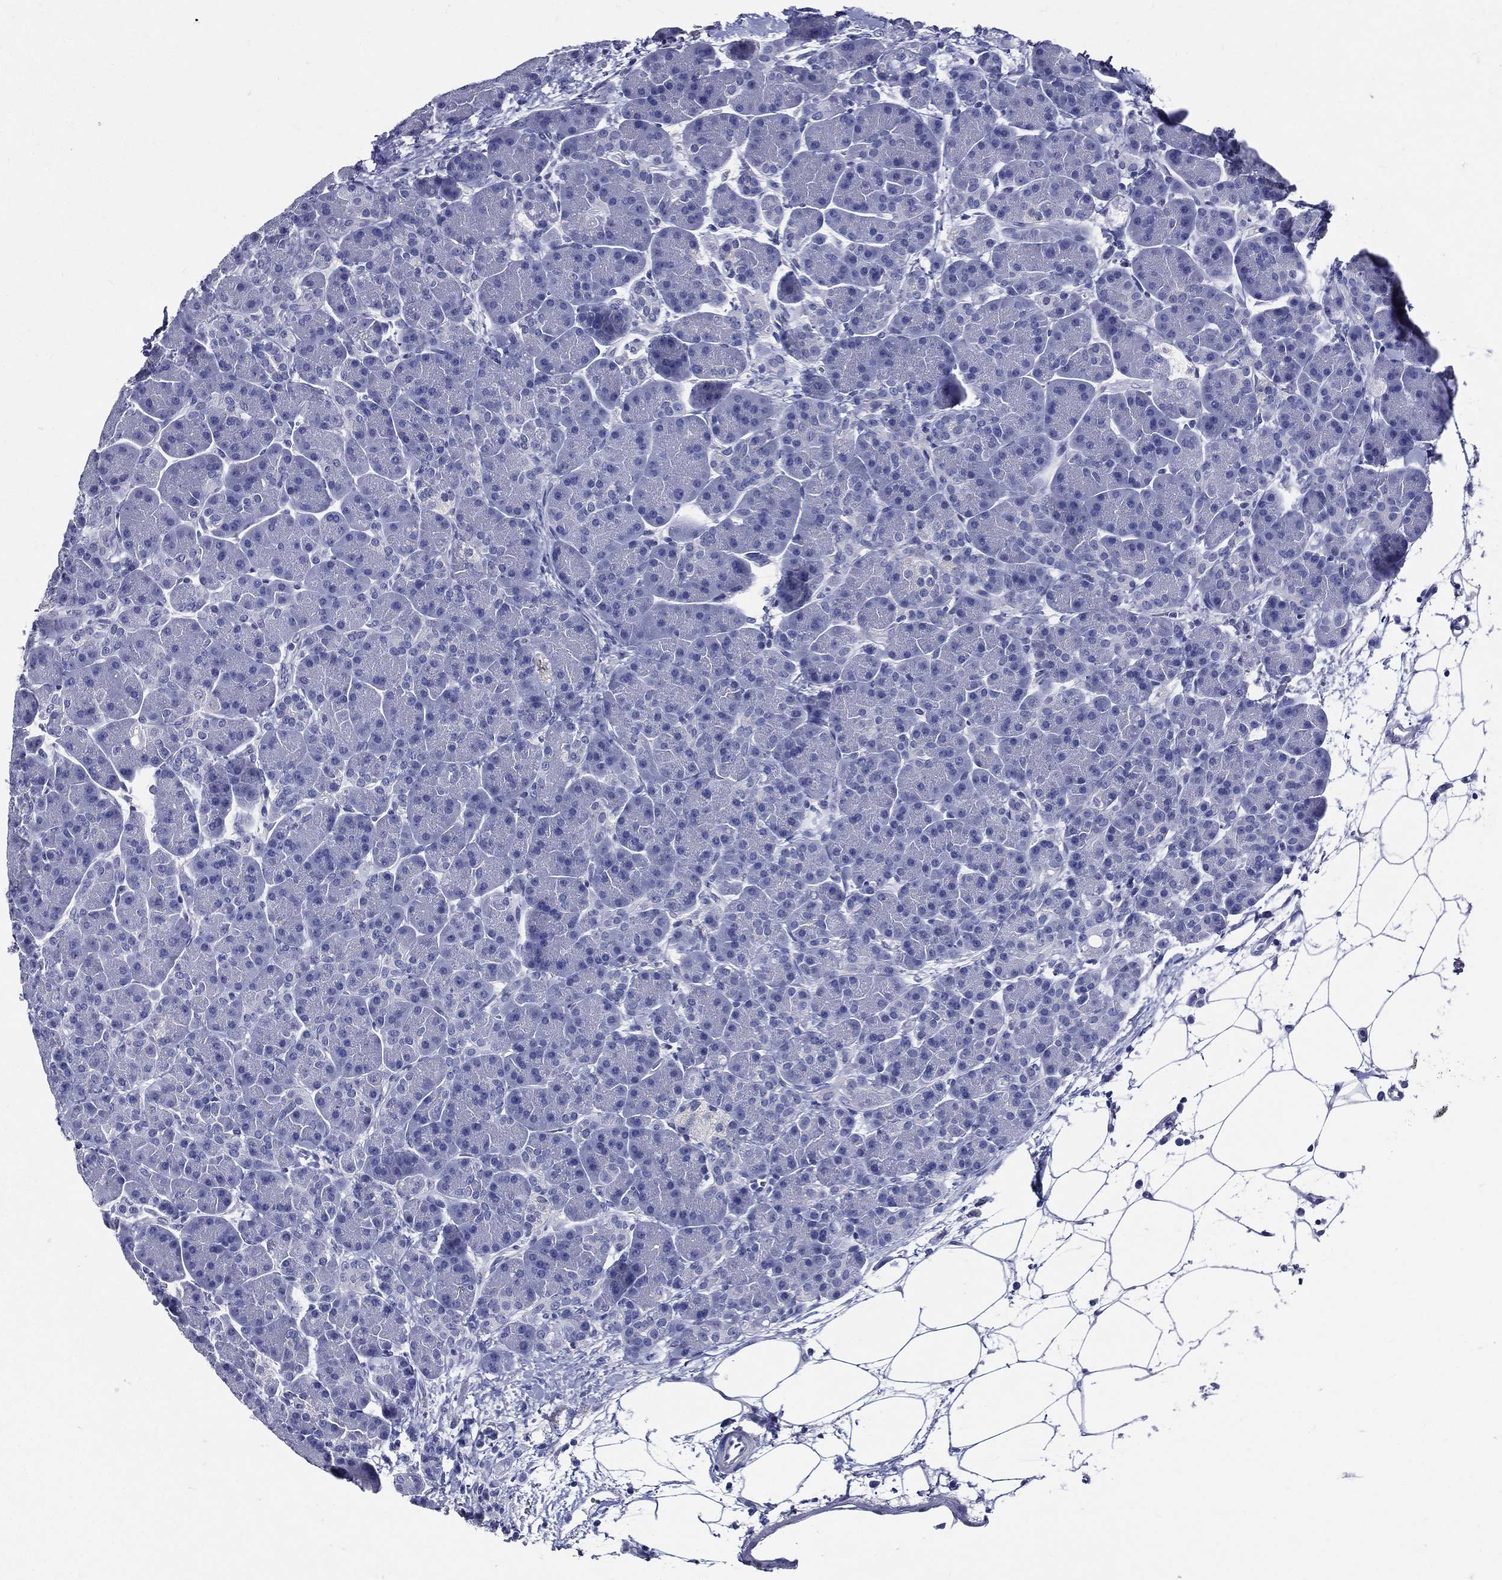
{"staining": {"intensity": "negative", "quantity": "none", "location": "none"}, "tissue": "pancreas", "cell_type": "Exocrine glandular cells", "image_type": "normal", "snomed": [{"axis": "morphology", "description": "Normal tissue, NOS"}, {"axis": "topography", "description": "Pancreas"}], "caption": "Immunohistochemical staining of normal human pancreas reveals no significant positivity in exocrine glandular cells.", "gene": "DPYS", "patient": {"sex": "female", "age": 63}}